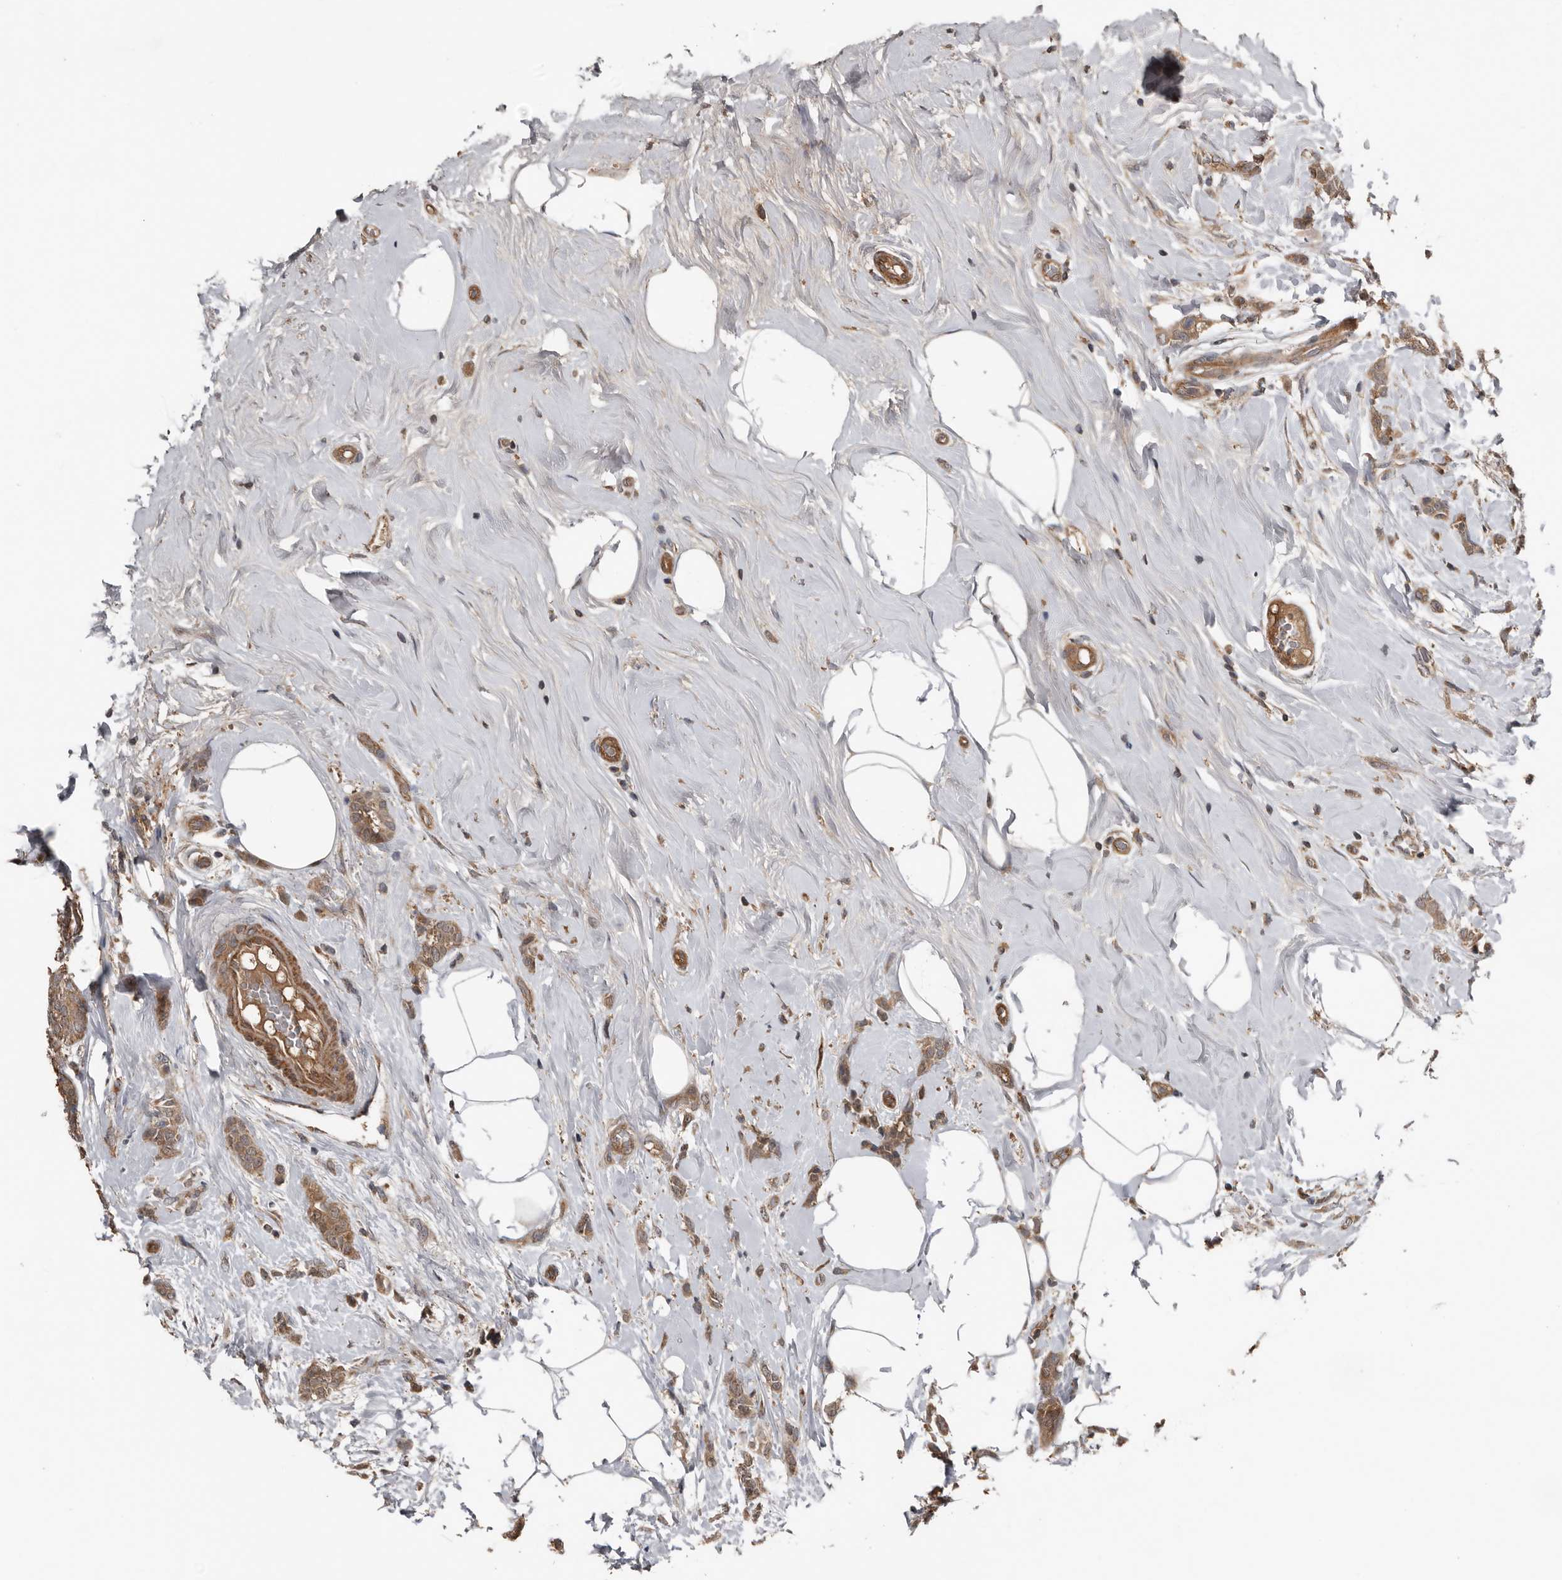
{"staining": {"intensity": "moderate", "quantity": ">75%", "location": "cytoplasmic/membranous"}, "tissue": "breast cancer", "cell_type": "Tumor cells", "image_type": "cancer", "snomed": [{"axis": "morphology", "description": "Lobular carcinoma, in situ"}, {"axis": "morphology", "description": "Lobular carcinoma"}, {"axis": "topography", "description": "Breast"}], "caption": "This is an image of immunohistochemistry staining of breast lobular carcinoma in situ, which shows moderate positivity in the cytoplasmic/membranous of tumor cells.", "gene": "DNAJB4", "patient": {"sex": "female", "age": 41}}